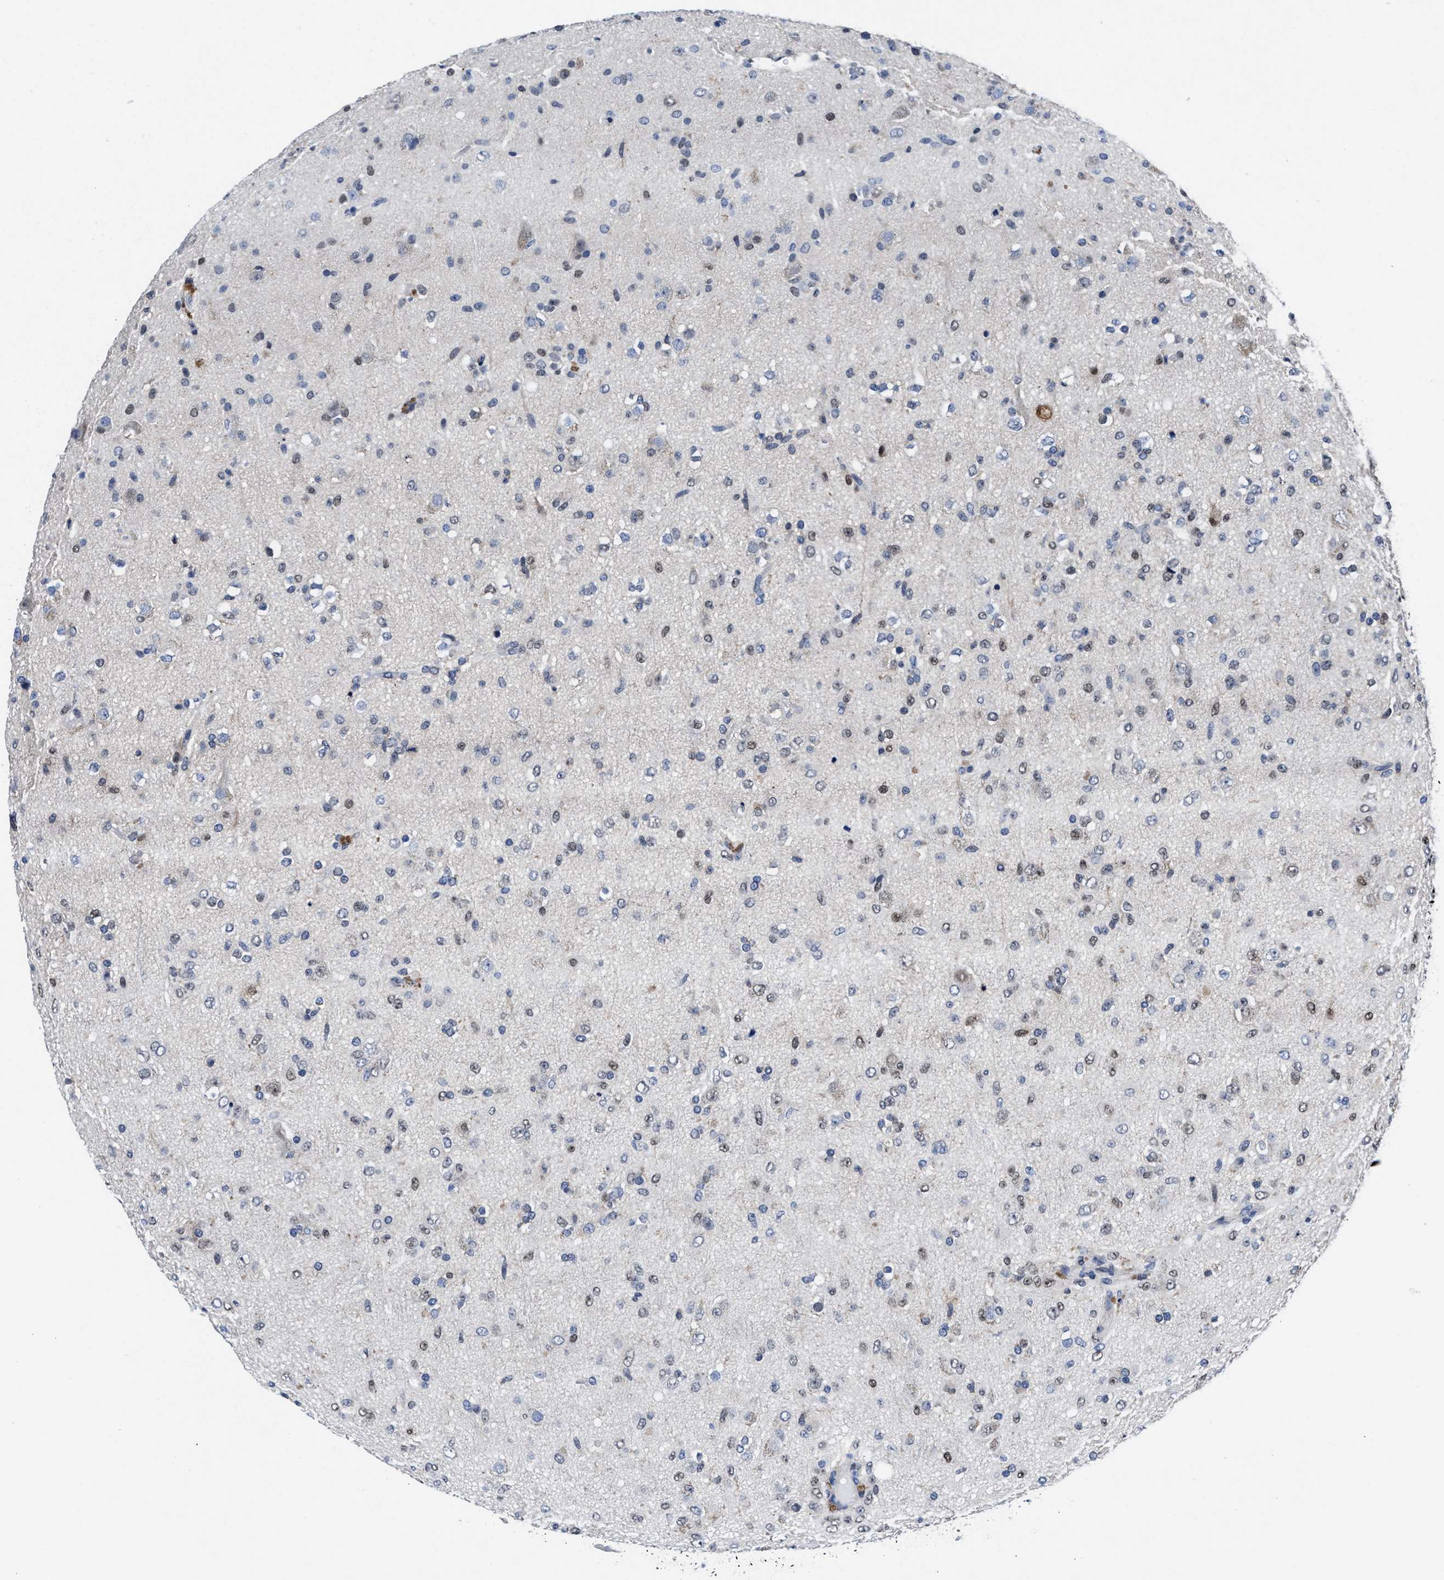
{"staining": {"intensity": "weak", "quantity": "<25%", "location": "nuclear"}, "tissue": "glioma", "cell_type": "Tumor cells", "image_type": "cancer", "snomed": [{"axis": "morphology", "description": "Glioma, malignant, Low grade"}, {"axis": "topography", "description": "Brain"}], "caption": "Tumor cells are negative for brown protein staining in malignant glioma (low-grade). Nuclei are stained in blue.", "gene": "ACLY", "patient": {"sex": "male", "age": 65}}